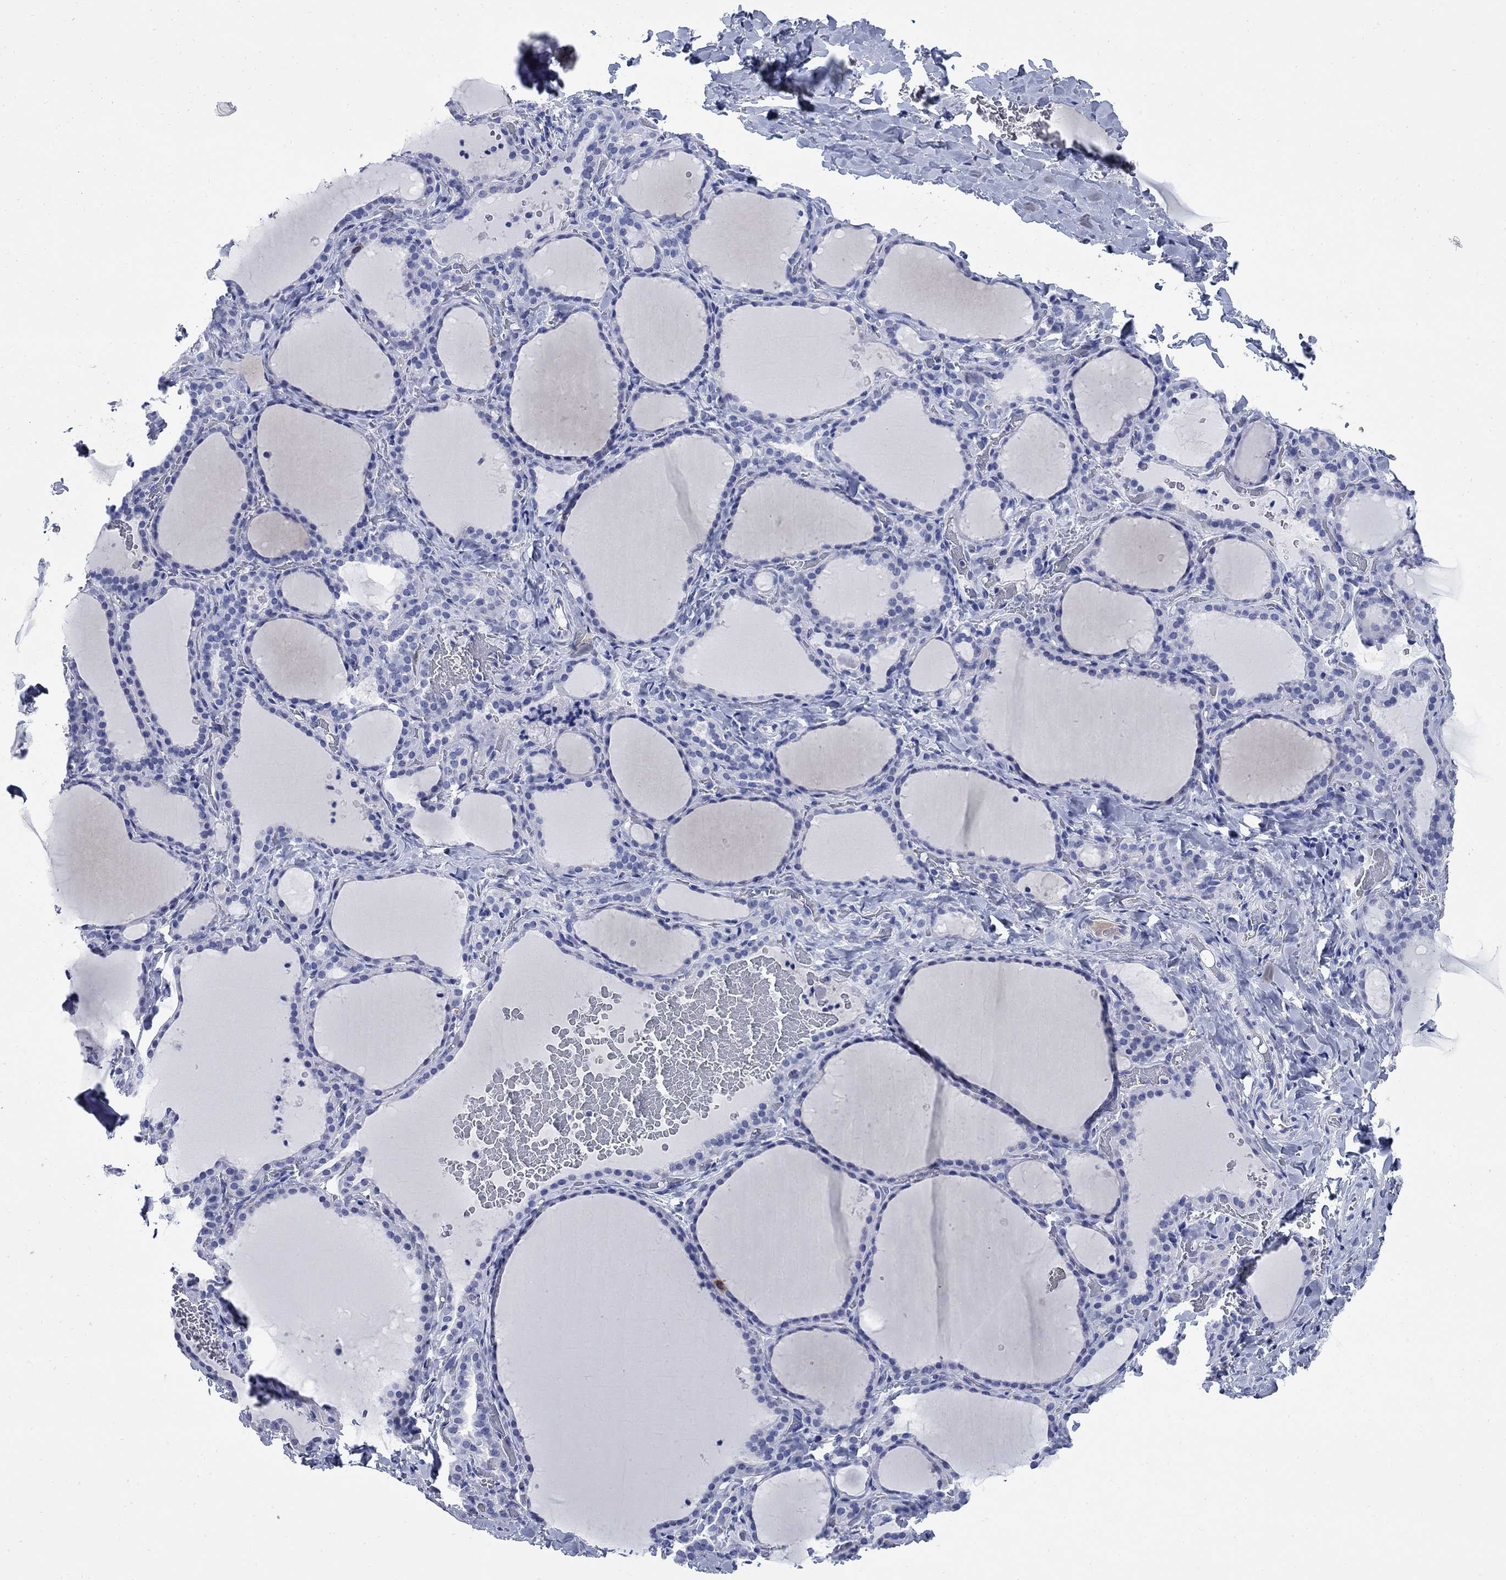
{"staining": {"intensity": "negative", "quantity": "none", "location": "none"}, "tissue": "thyroid gland", "cell_type": "Glandular cells", "image_type": "normal", "snomed": [{"axis": "morphology", "description": "Normal tissue, NOS"}, {"axis": "topography", "description": "Thyroid gland"}], "caption": "Immunohistochemistry (IHC) photomicrograph of benign thyroid gland: thyroid gland stained with DAB (3,3'-diaminobenzidine) exhibits no significant protein staining in glandular cells. Nuclei are stained in blue.", "gene": "TACC3", "patient": {"sex": "female", "age": 22}}